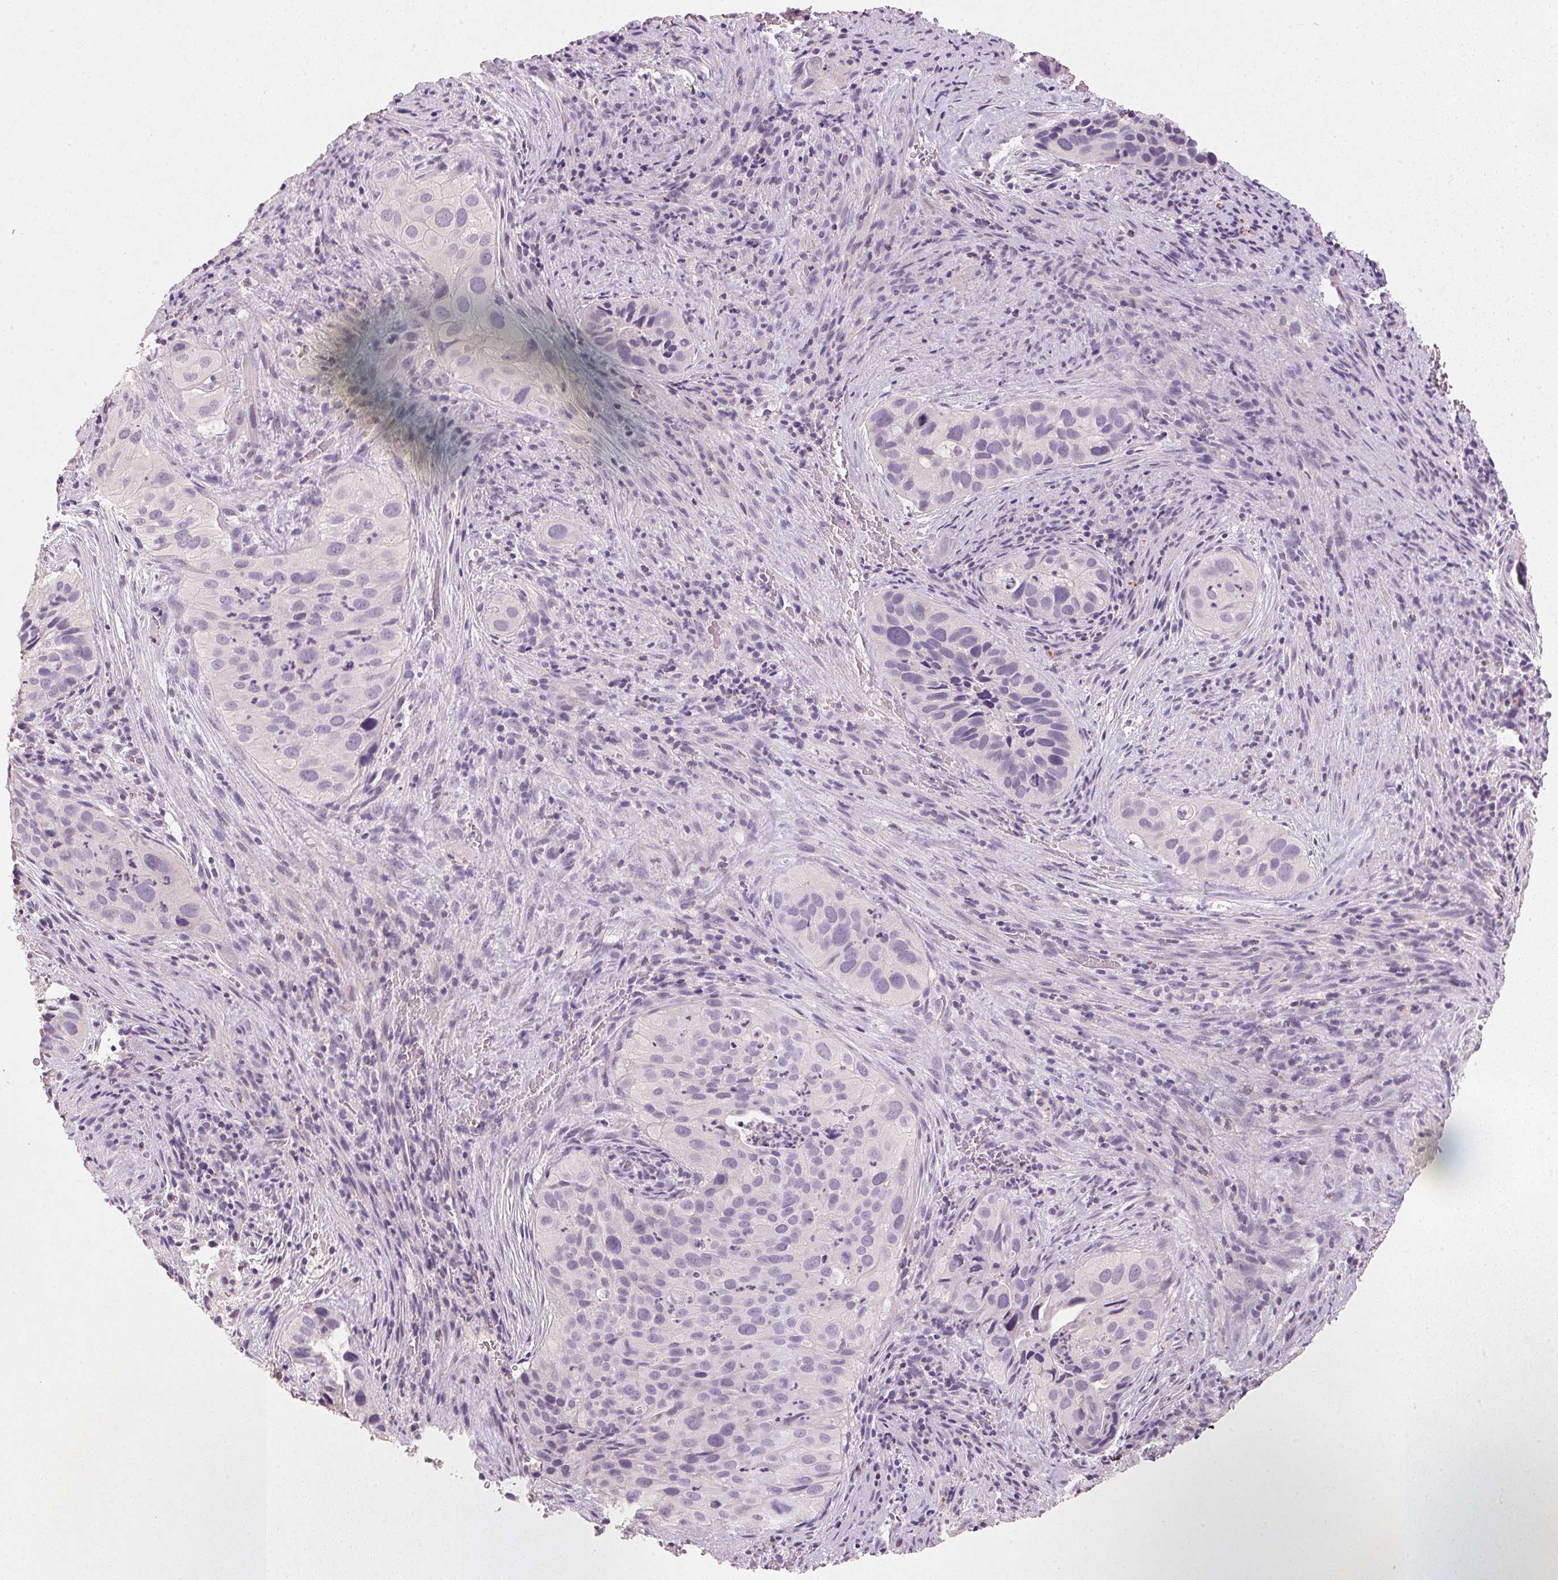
{"staining": {"intensity": "negative", "quantity": "none", "location": "none"}, "tissue": "cervical cancer", "cell_type": "Tumor cells", "image_type": "cancer", "snomed": [{"axis": "morphology", "description": "Squamous cell carcinoma, NOS"}, {"axis": "topography", "description": "Cervix"}], "caption": "IHC of cervical cancer (squamous cell carcinoma) shows no positivity in tumor cells.", "gene": "CXCL5", "patient": {"sex": "female", "age": 38}}